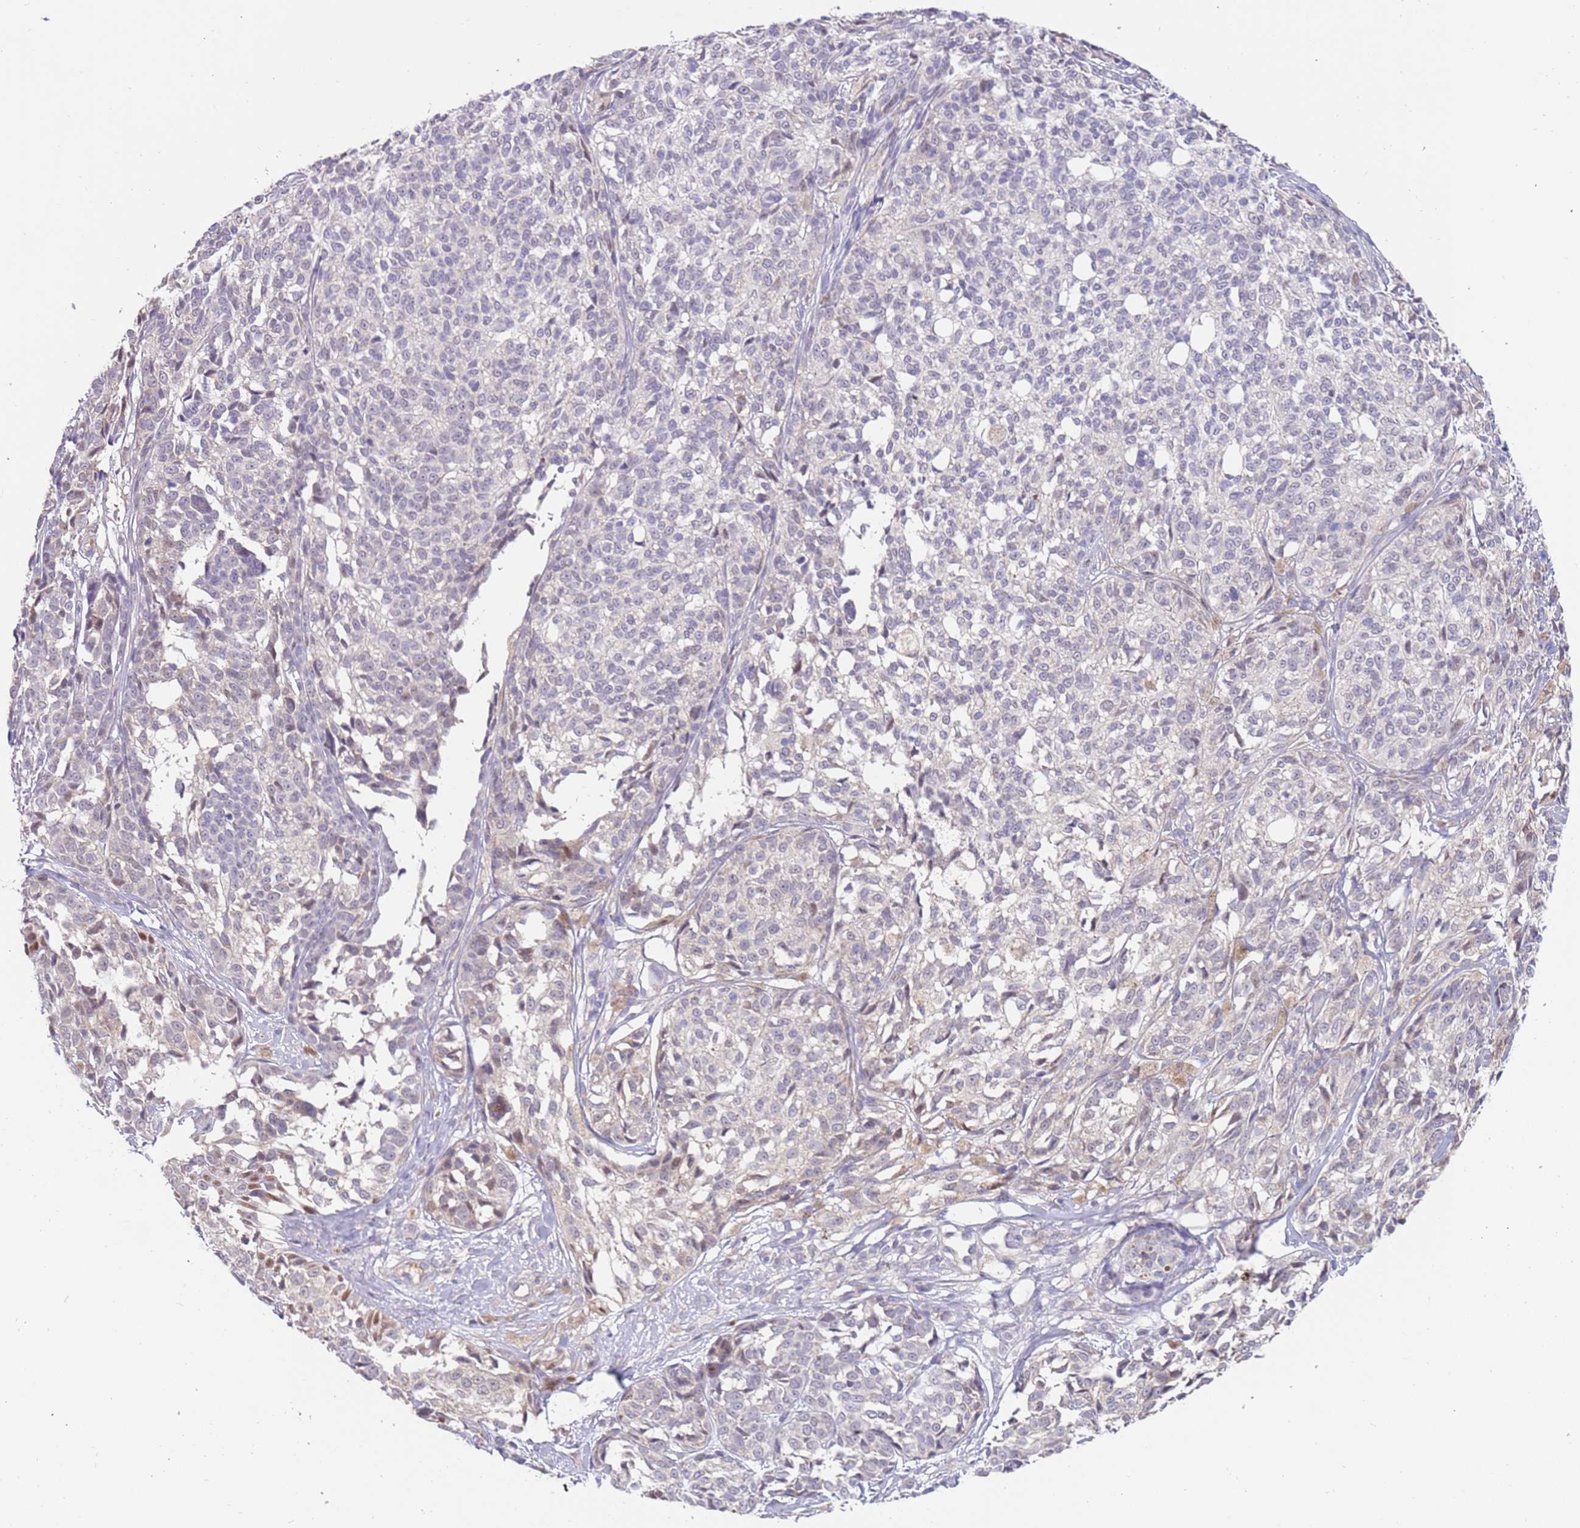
{"staining": {"intensity": "negative", "quantity": "none", "location": "none"}, "tissue": "melanoma", "cell_type": "Tumor cells", "image_type": "cancer", "snomed": [{"axis": "morphology", "description": "Malignant melanoma, NOS"}, {"axis": "topography", "description": "Skin of upper extremity"}], "caption": "Melanoma stained for a protein using immunohistochemistry (IHC) exhibits no staining tumor cells.", "gene": "ZNF746", "patient": {"sex": "male", "age": 40}}